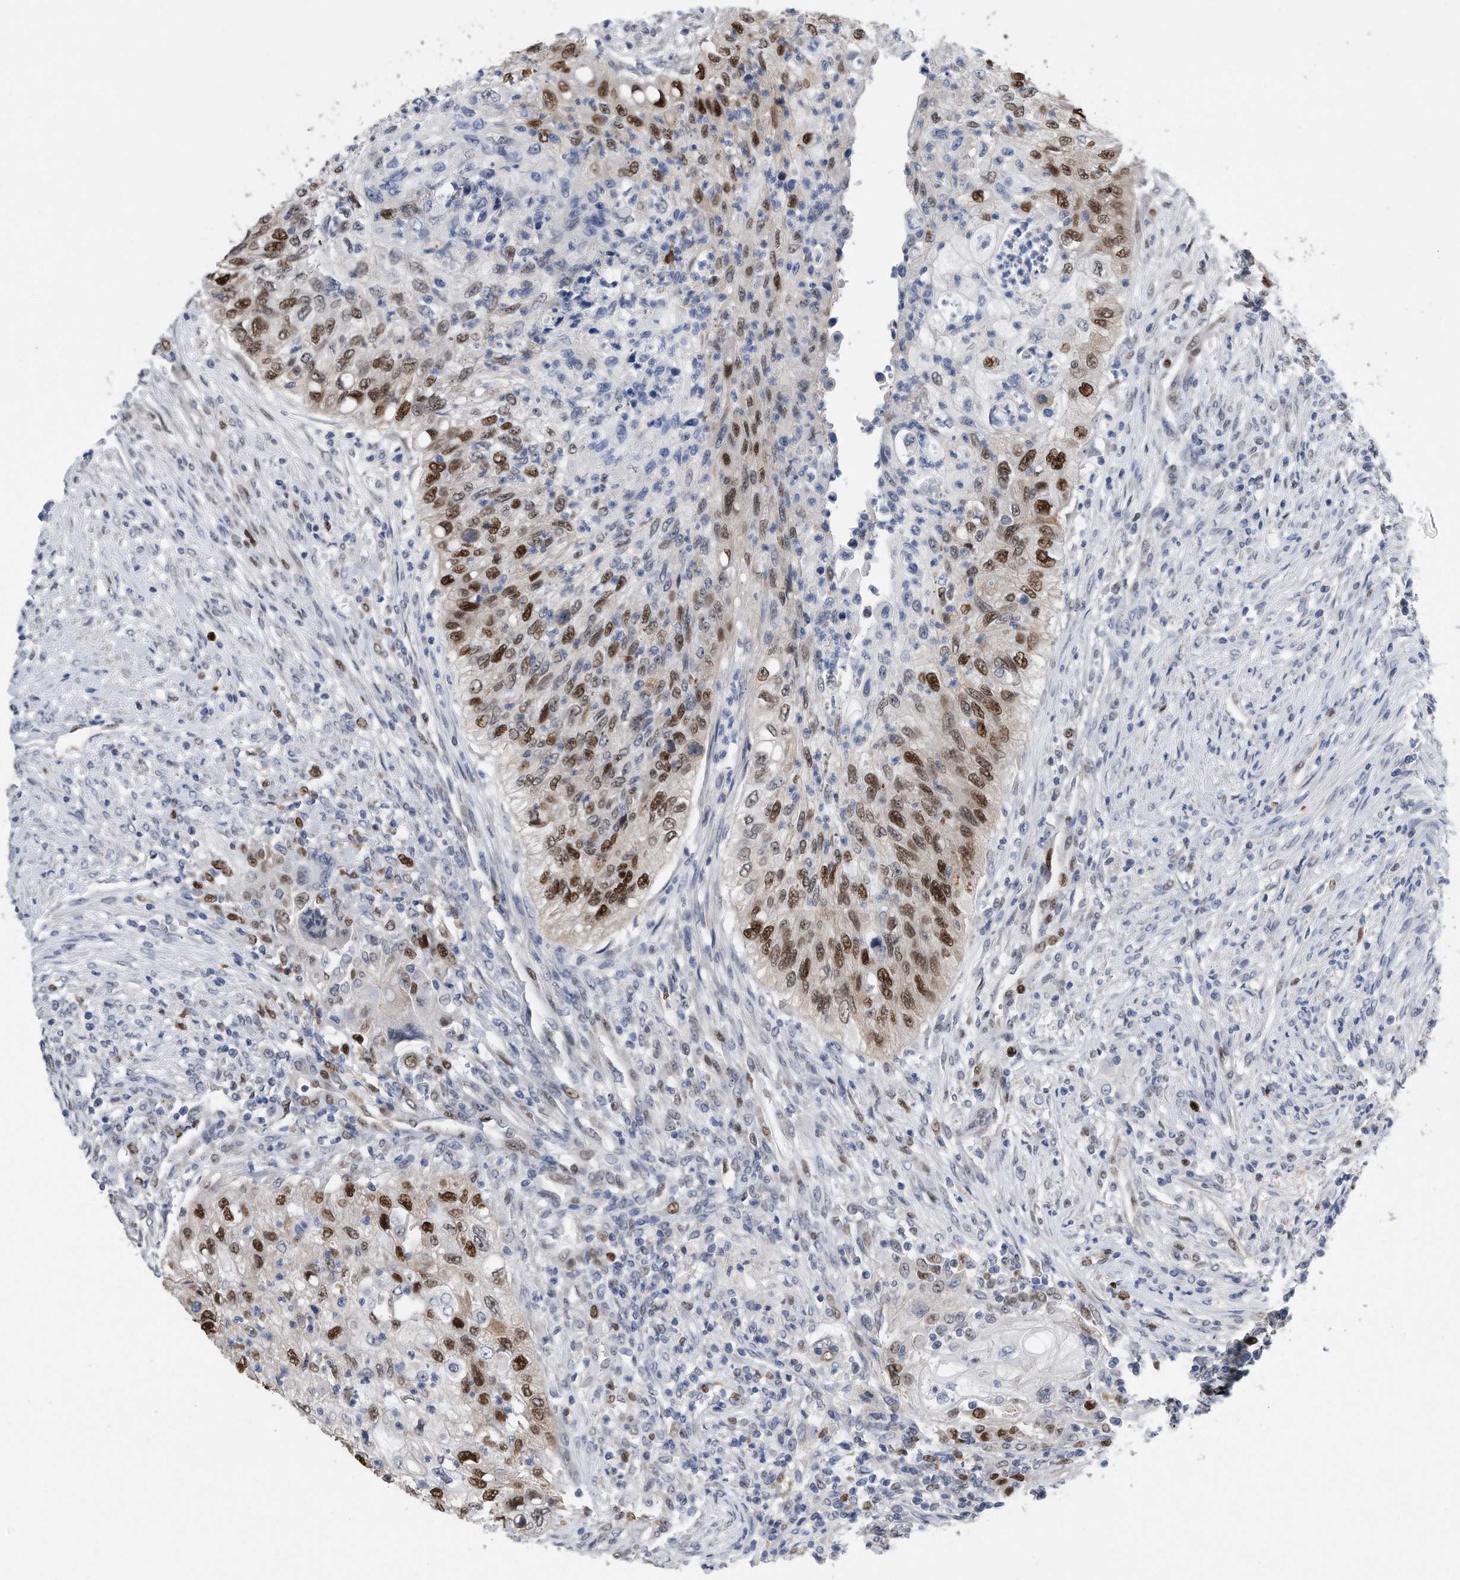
{"staining": {"intensity": "strong", "quantity": "25%-75%", "location": "nuclear"}, "tissue": "urothelial cancer", "cell_type": "Tumor cells", "image_type": "cancer", "snomed": [{"axis": "morphology", "description": "Urothelial carcinoma, High grade"}, {"axis": "topography", "description": "Urinary bladder"}], "caption": "A micrograph showing strong nuclear expression in approximately 25%-75% of tumor cells in urothelial cancer, as visualized by brown immunohistochemical staining.", "gene": "PCNA", "patient": {"sex": "female", "age": 60}}